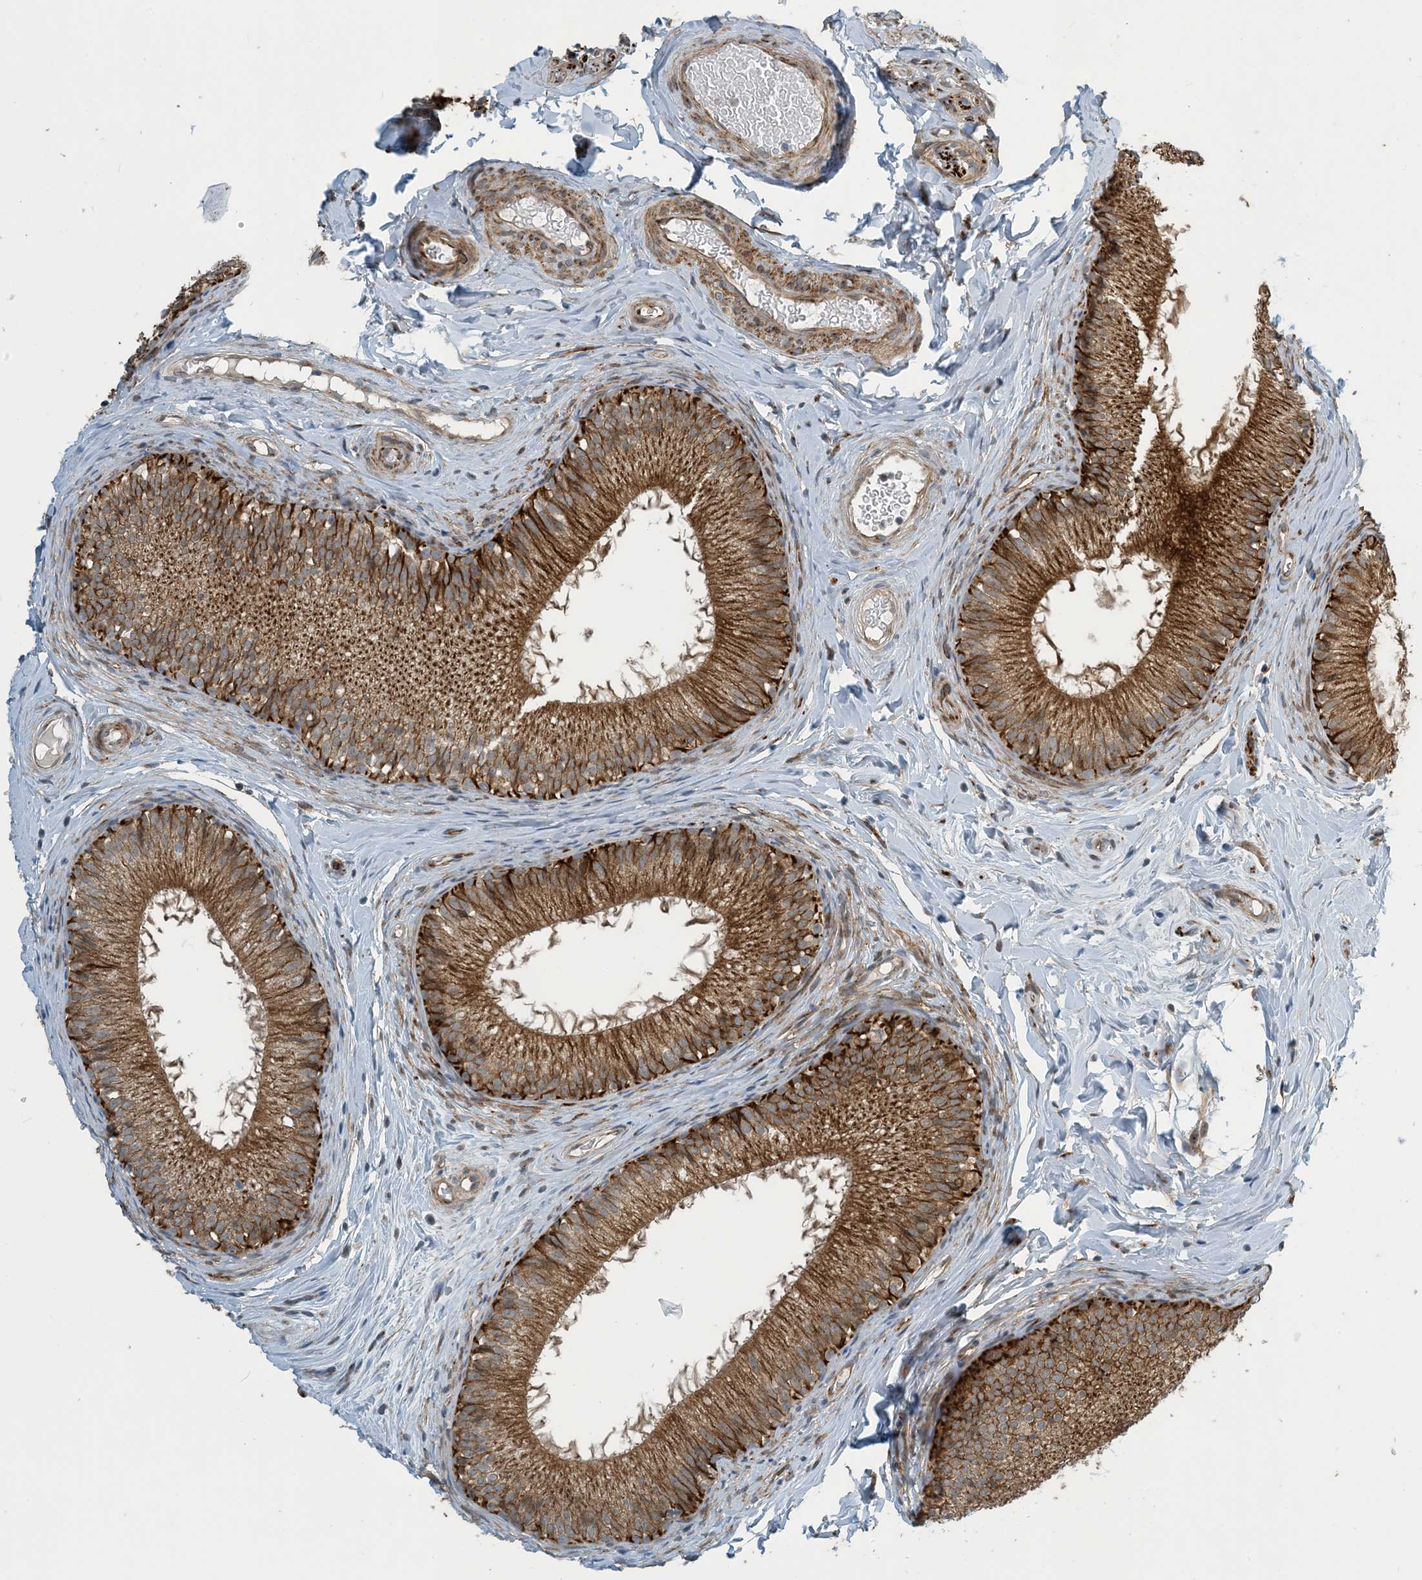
{"staining": {"intensity": "strong", "quantity": ">75%", "location": "cytoplasmic/membranous"}, "tissue": "epididymis", "cell_type": "Glandular cells", "image_type": "normal", "snomed": [{"axis": "morphology", "description": "Normal tissue, NOS"}, {"axis": "topography", "description": "Epididymis"}], "caption": "This photomicrograph exhibits benign epididymis stained with immunohistochemistry (IHC) to label a protein in brown. The cytoplasmic/membranous of glandular cells show strong positivity for the protein. Nuclei are counter-stained blue.", "gene": "ZBTB3", "patient": {"sex": "male", "age": 34}}